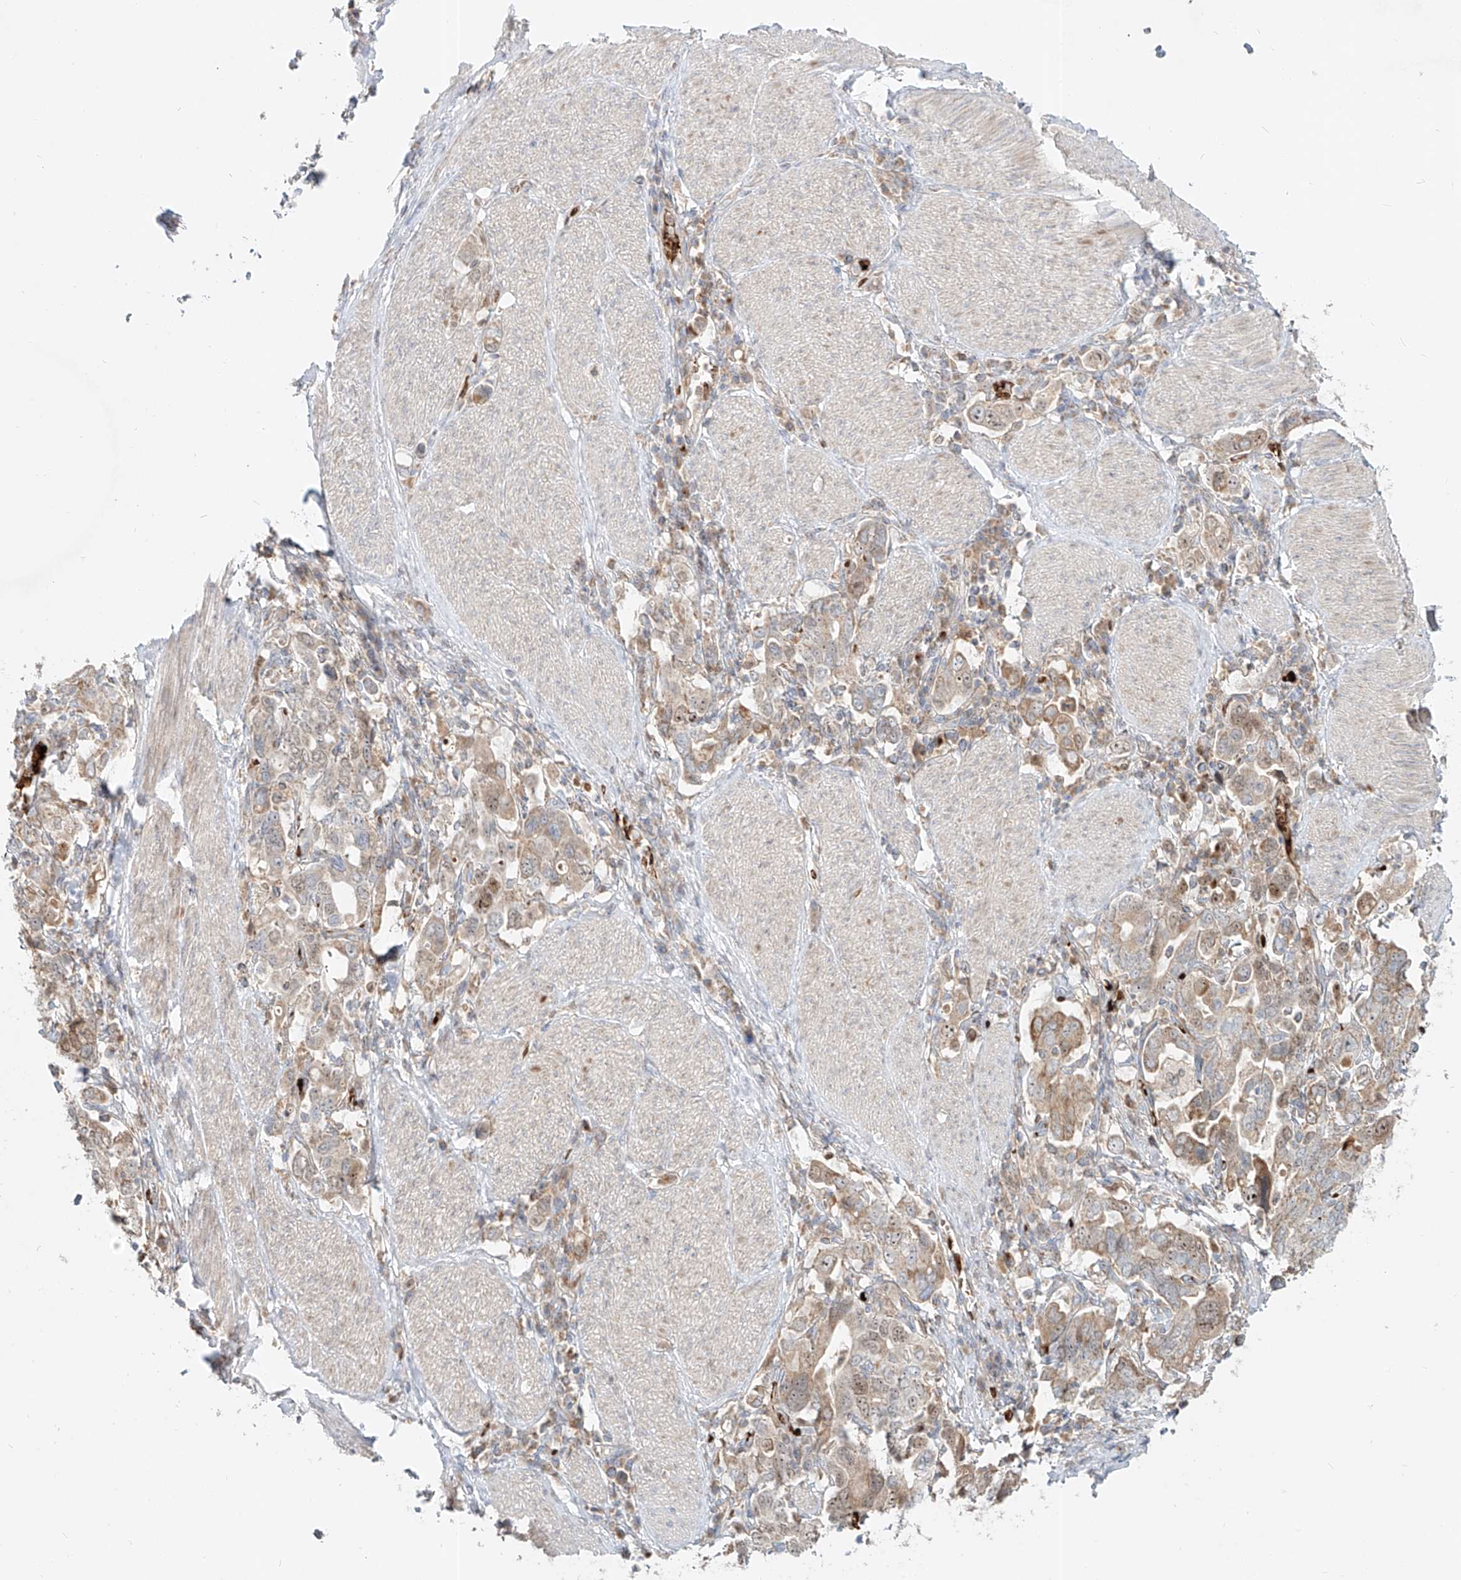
{"staining": {"intensity": "moderate", "quantity": ">75%", "location": "cytoplasmic/membranous,nuclear"}, "tissue": "stomach cancer", "cell_type": "Tumor cells", "image_type": "cancer", "snomed": [{"axis": "morphology", "description": "Adenocarcinoma, NOS"}, {"axis": "topography", "description": "Stomach, upper"}], "caption": "Immunohistochemical staining of human stomach cancer exhibits medium levels of moderate cytoplasmic/membranous and nuclear positivity in approximately >75% of tumor cells.", "gene": "FGD2", "patient": {"sex": "male", "age": 62}}